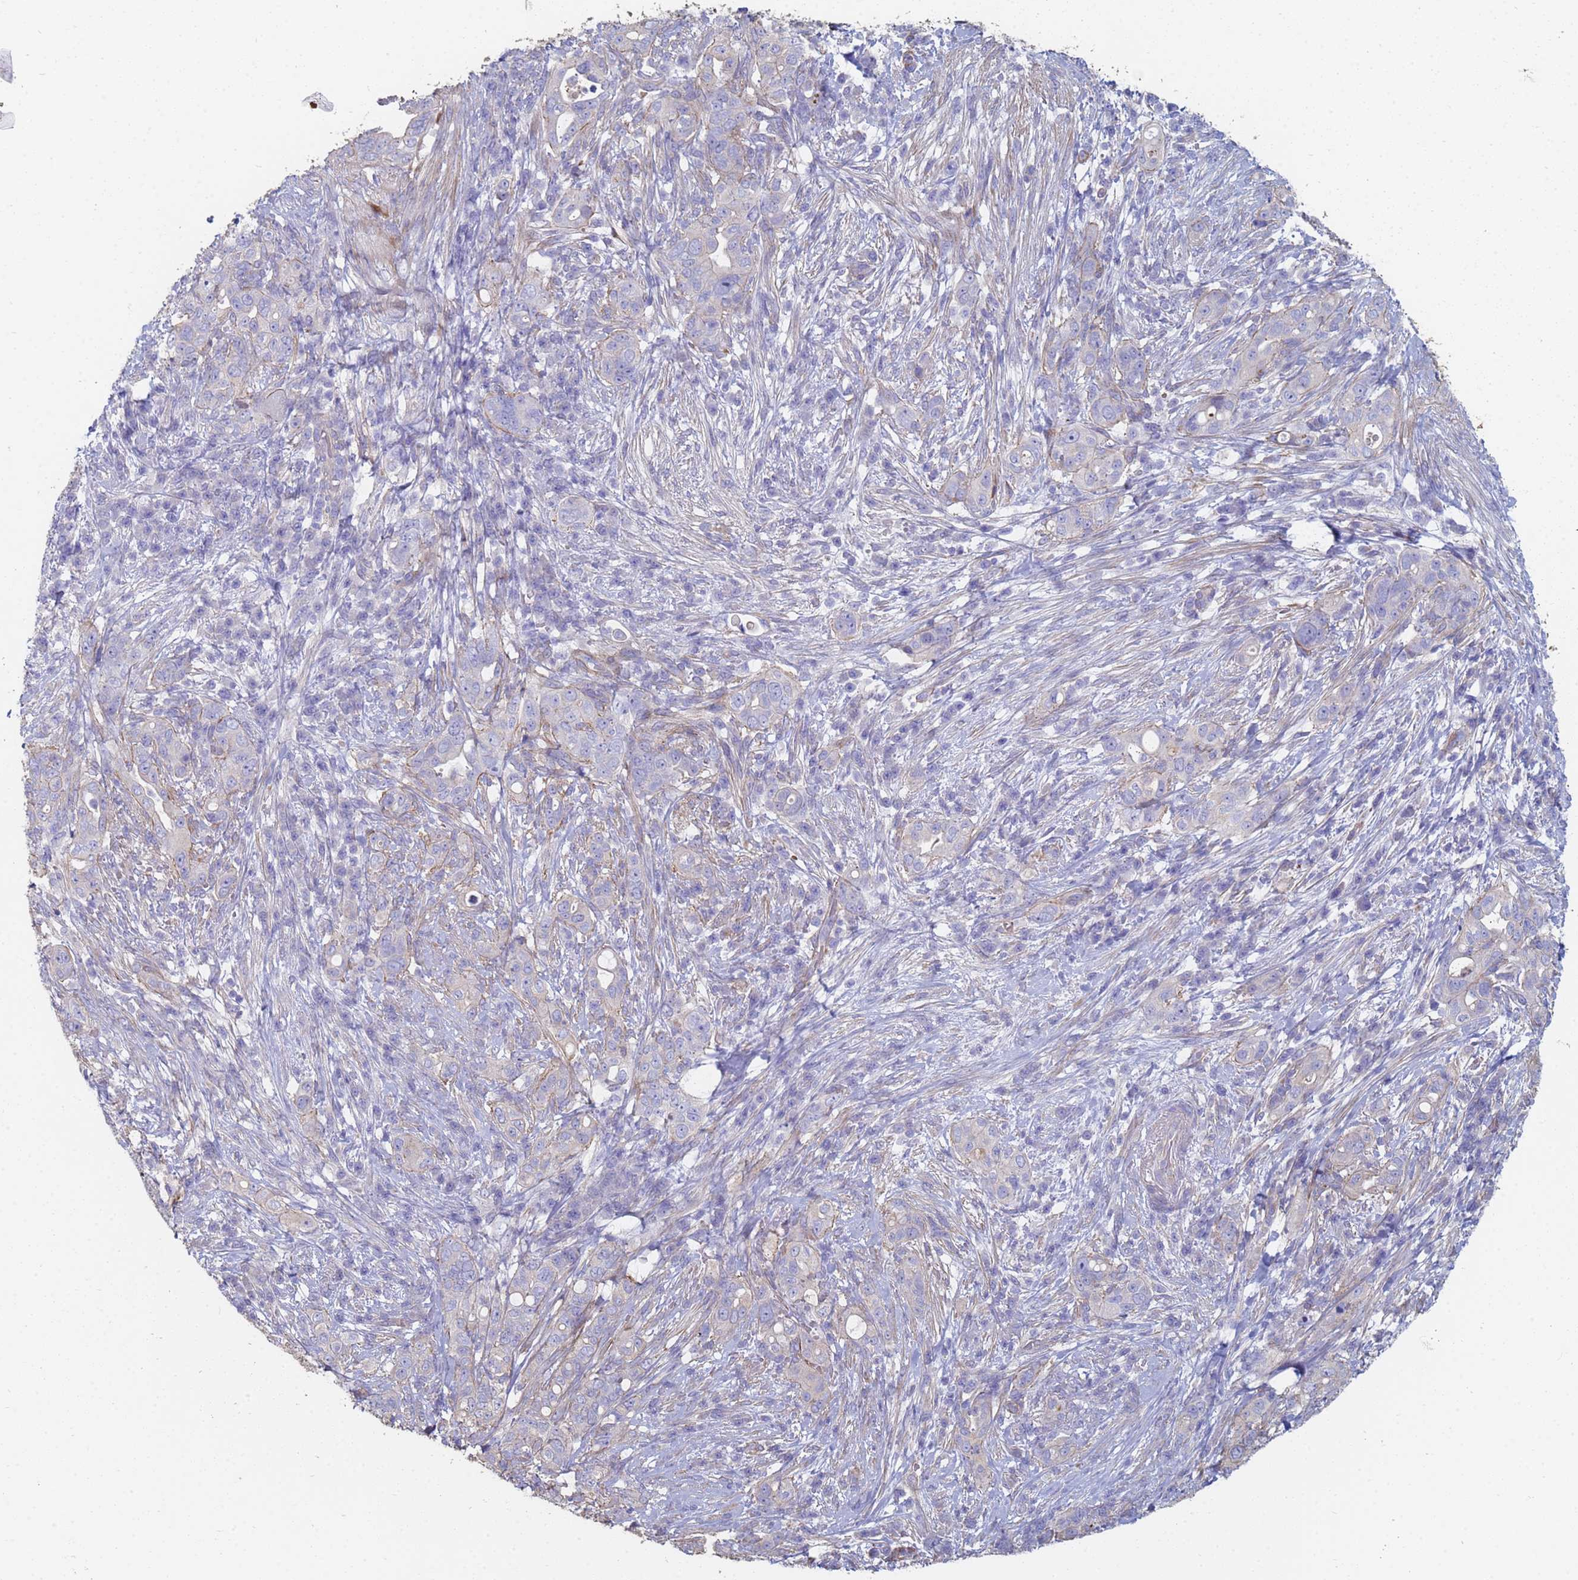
{"staining": {"intensity": "negative", "quantity": "none", "location": "none"}, "tissue": "pancreatic cancer", "cell_type": "Tumor cells", "image_type": "cancer", "snomed": [{"axis": "morphology", "description": "Normal tissue, NOS"}, {"axis": "morphology", "description": "Adenocarcinoma, NOS"}, {"axis": "topography", "description": "Lymph node"}, {"axis": "topography", "description": "Pancreas"}], "caption": "Human pancreatic cancer stained for a protein using immunohistochemistry (IHC) exhibits no staining in tumor cells.", "gene": "ABCA8", "patient": {"sex": "female", "age": 67}}